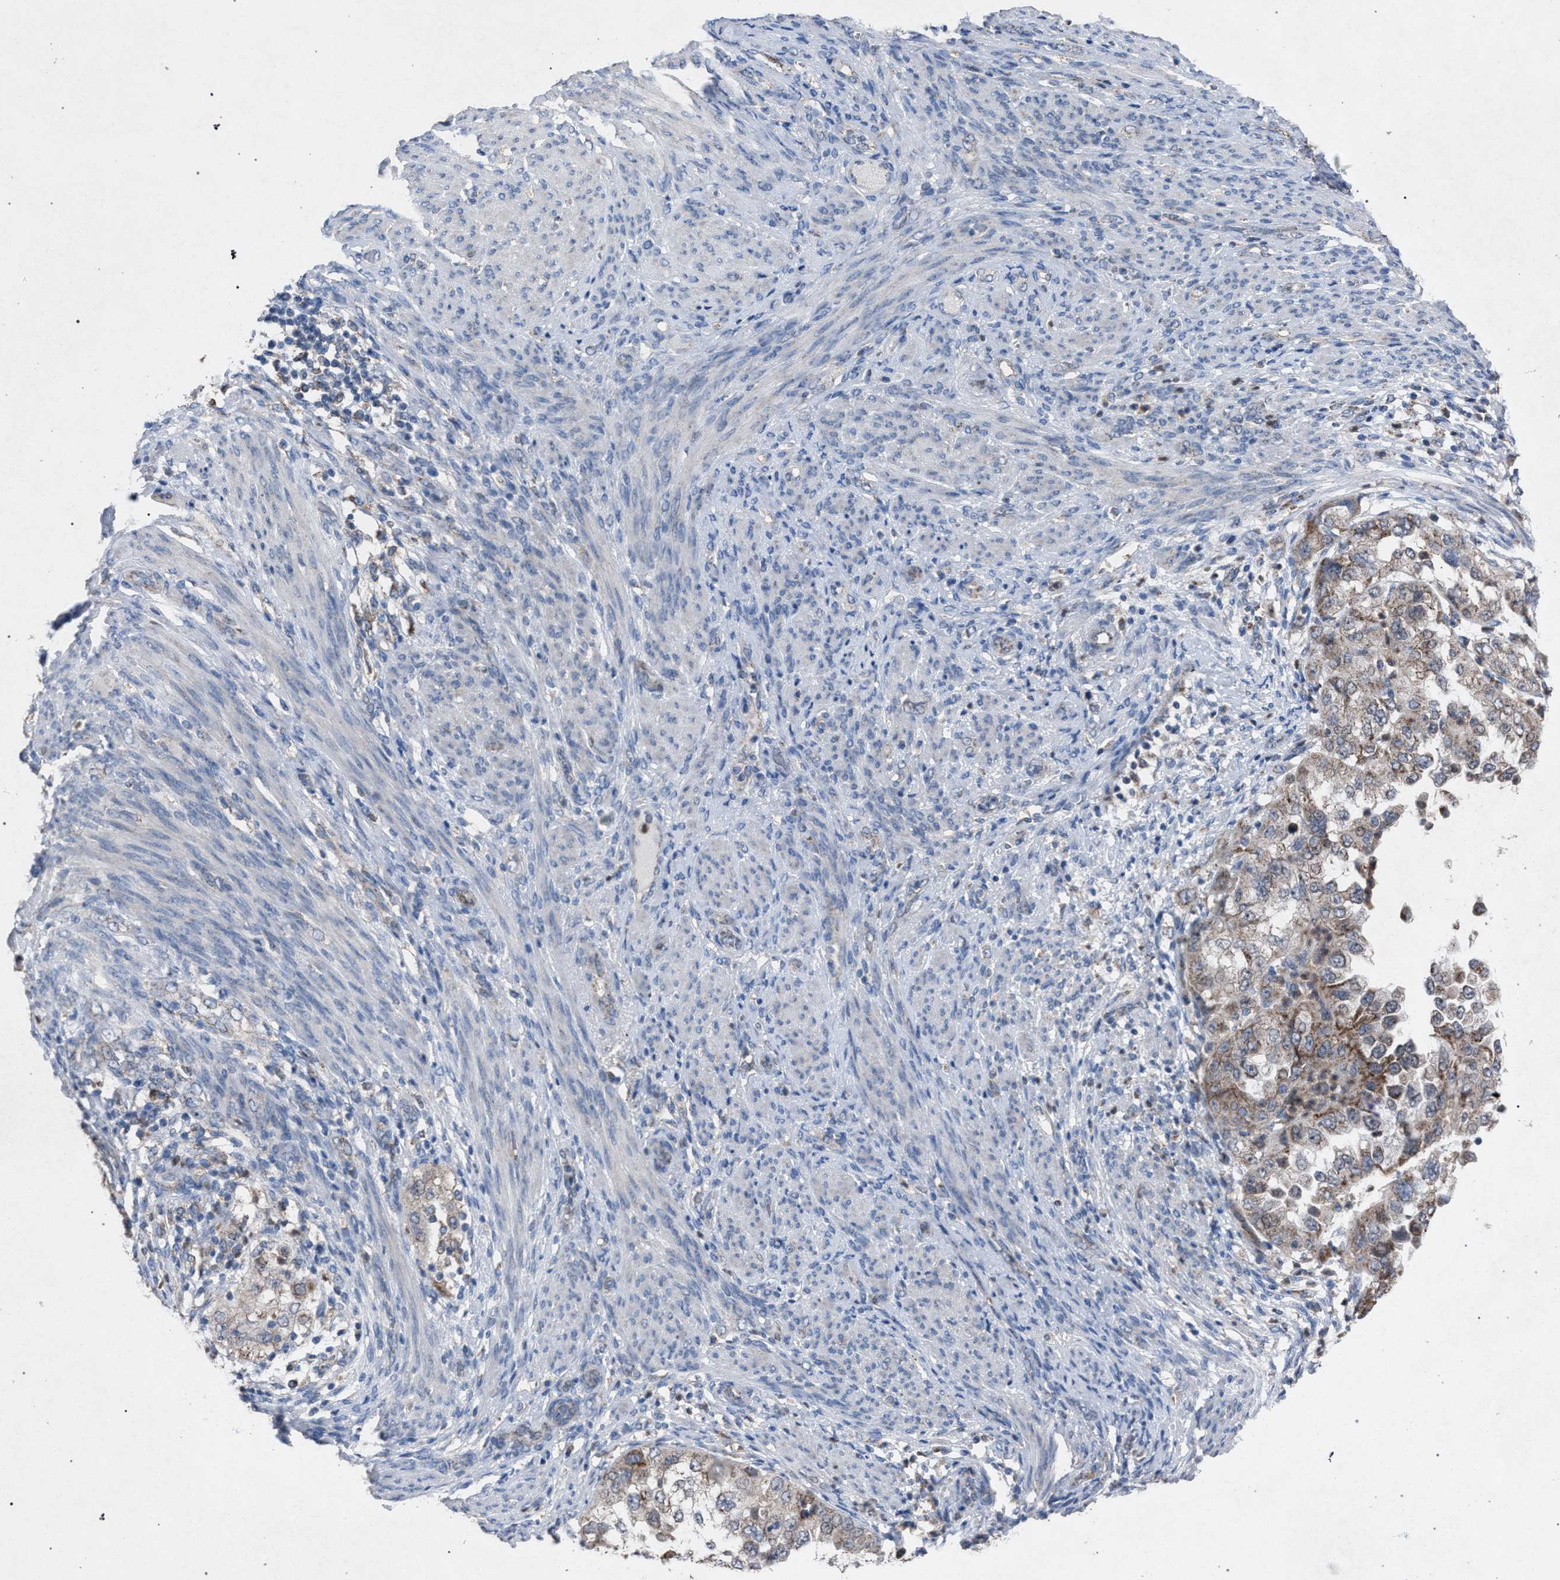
{"staining": {"intensity": "moderate", "quantity": ">75%", "location": "cytoplasmic/membranous"}, "tissue": "endometrial cancer", "cell_type": "Tumor cells", "image_type": "cancer", "snomed": [{"axis": "morphology", "description": "Adenocarcinoma, NOS"}, {"axis": "topography", "description": "Endometrium"}], "caption": "The immunohistochemical stain highlights moderate cytoplasmic/membranous expression in tumor cells of adenocarcinoma (endometrial) tissue.", "gene": "HSD17B4", "patient": {"sex": "female", "age": 85}}